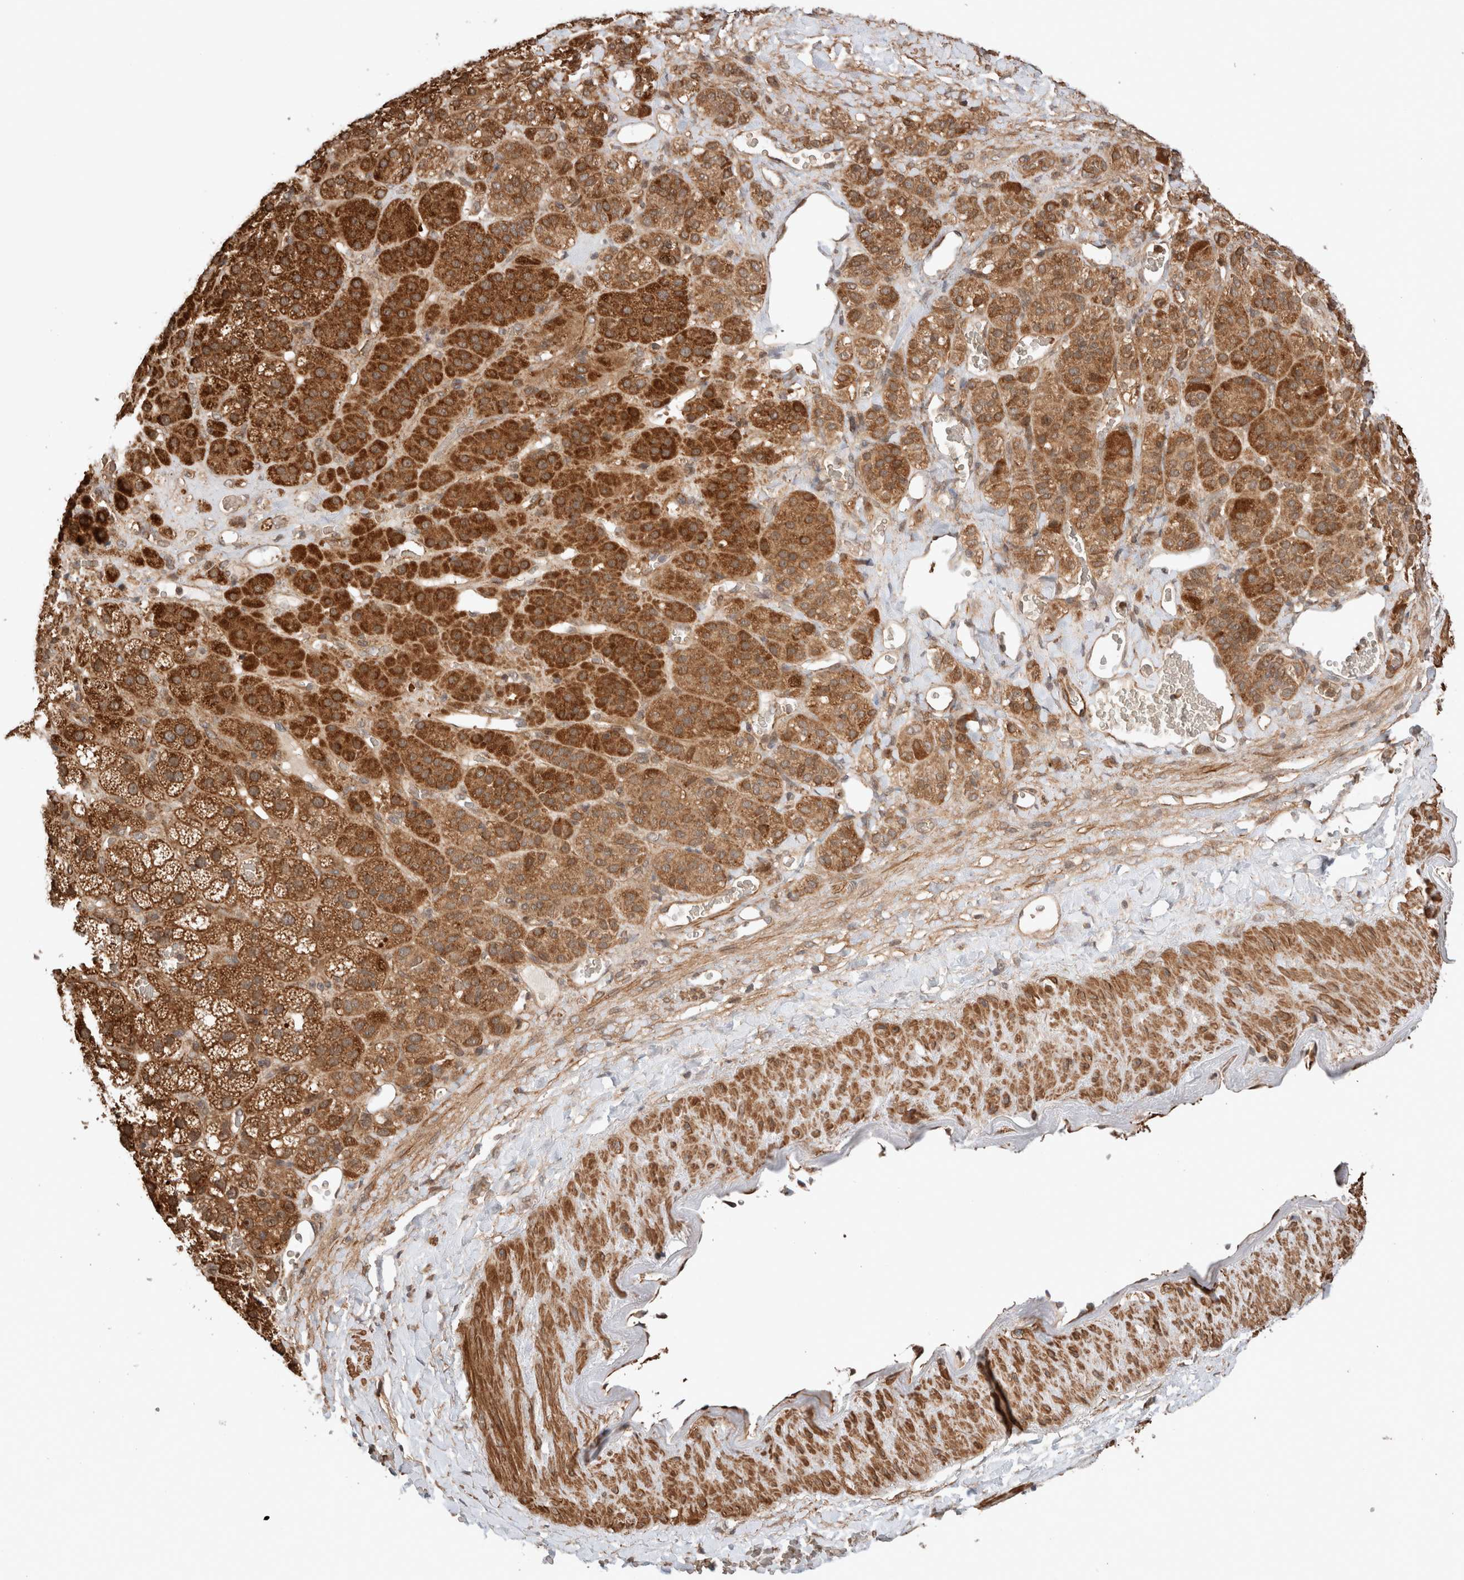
{"staining": {"intensity": "strong", "quantity": ">75%", "location": "cytoplasmic/membranous"}, "tissue": "adrenal gland", "cell_type": "Glandular cells", "image_type": "normal", "snomed": [{"axis": "morphology", "description": "Normal tissue, NOS"}, {"axis": "topography", "description": "Adrenal gland"}], "caption": "A high amount of strong cytoplasmic/membranous expression is identified in approximately >75% of glandular cells in unremarkable adrenal gland.", "gene": "ZNF649", "patient": {"sex": "male", "age": 57}}